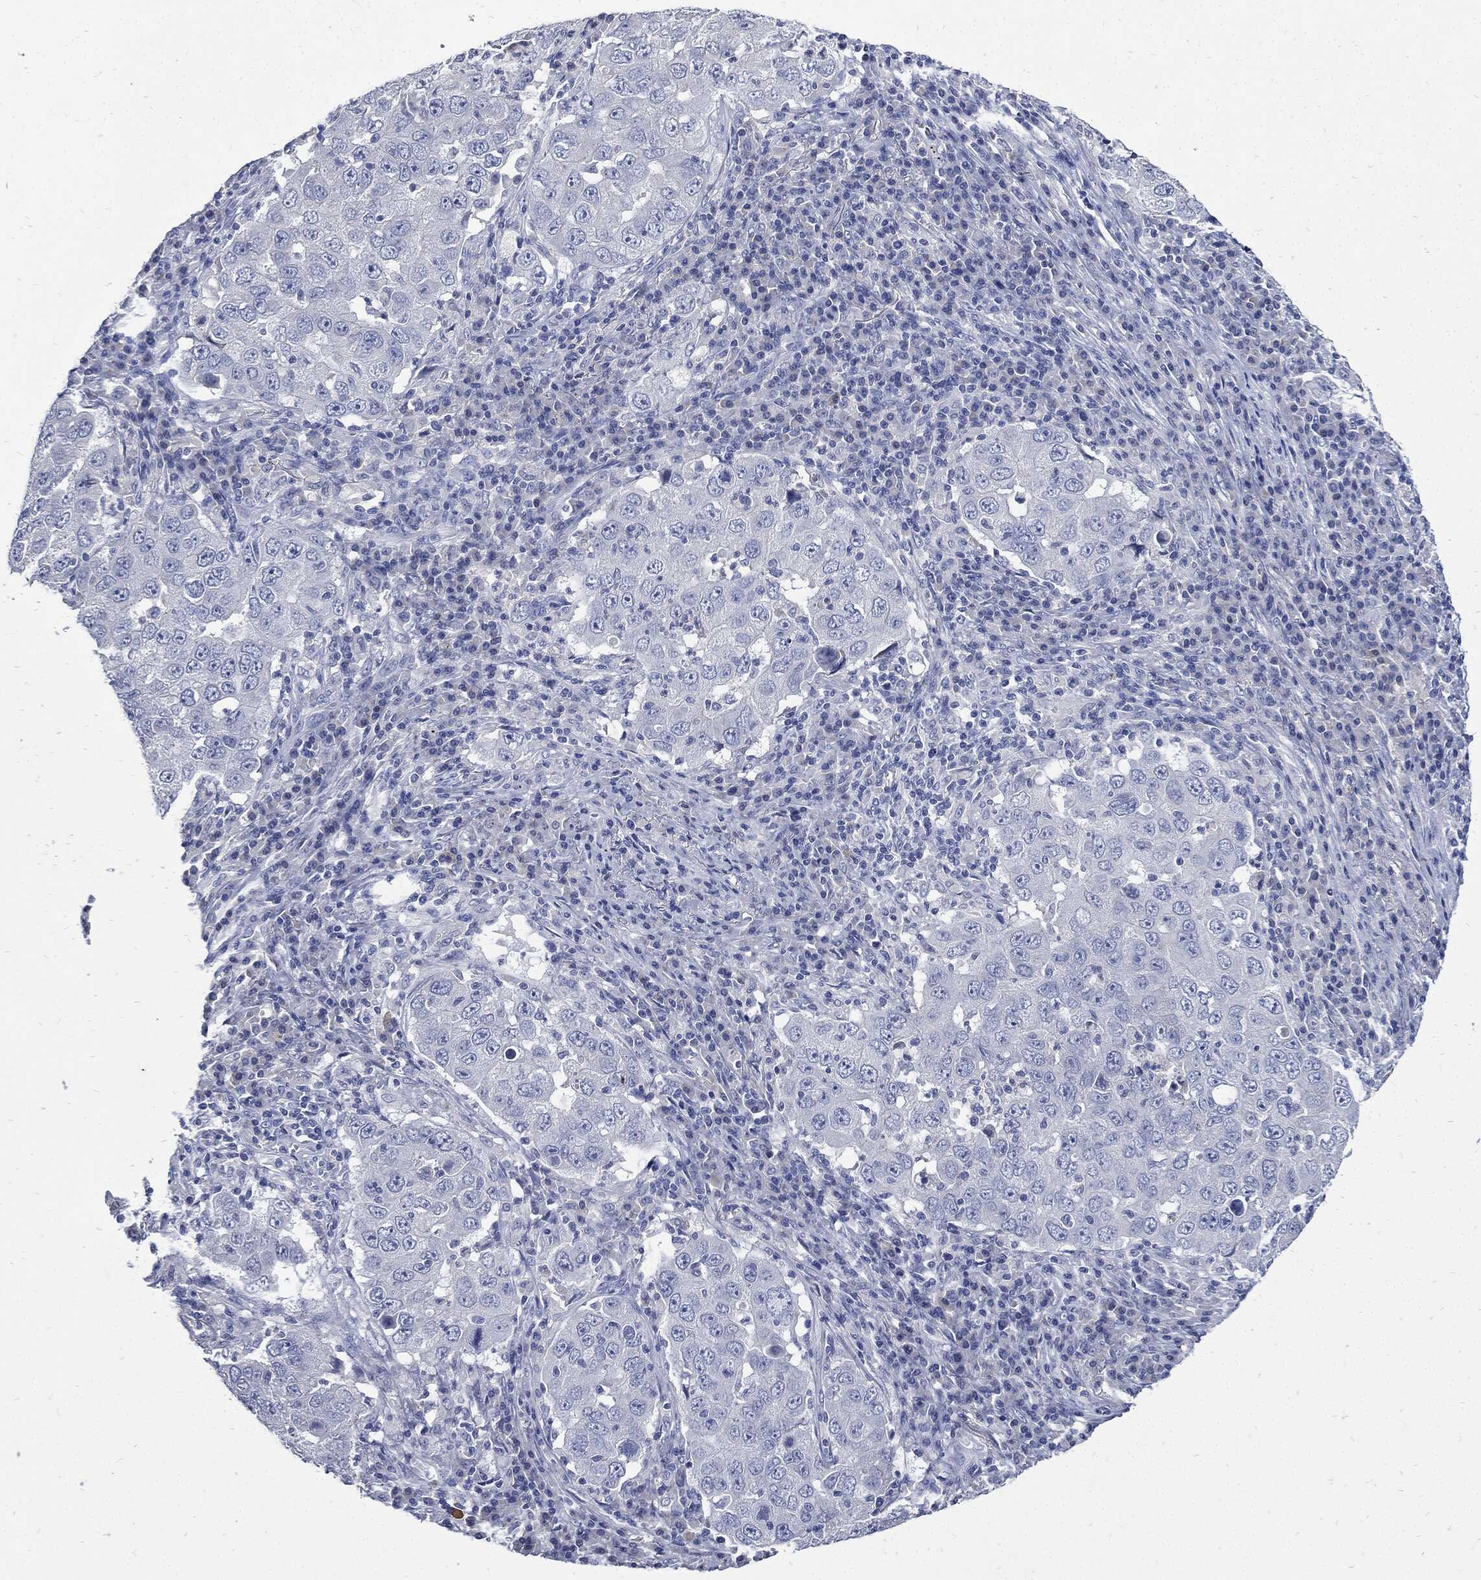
{"staining": {"intensity": "negative", "quantity": "none", "location": "none"}, "tissue": "lung cancer", "cell_type": "Tumor cells", "image_type": "cancer", "snomed": [{"axis": "morphology", "description": "Adenocarcinoma, NOS"}, {"axis": "topography", "description": "Lung"}], "caption": "IHC photomicrograph of neoplastic tissue: human lung adenocarcinoma stained with DAB demonstrates no significant protein expression in tumor cells. (IHC, brightfield microscopy, high magnification).", "gene": "CPE", "patient": {"sex": "male", "age": 73}}